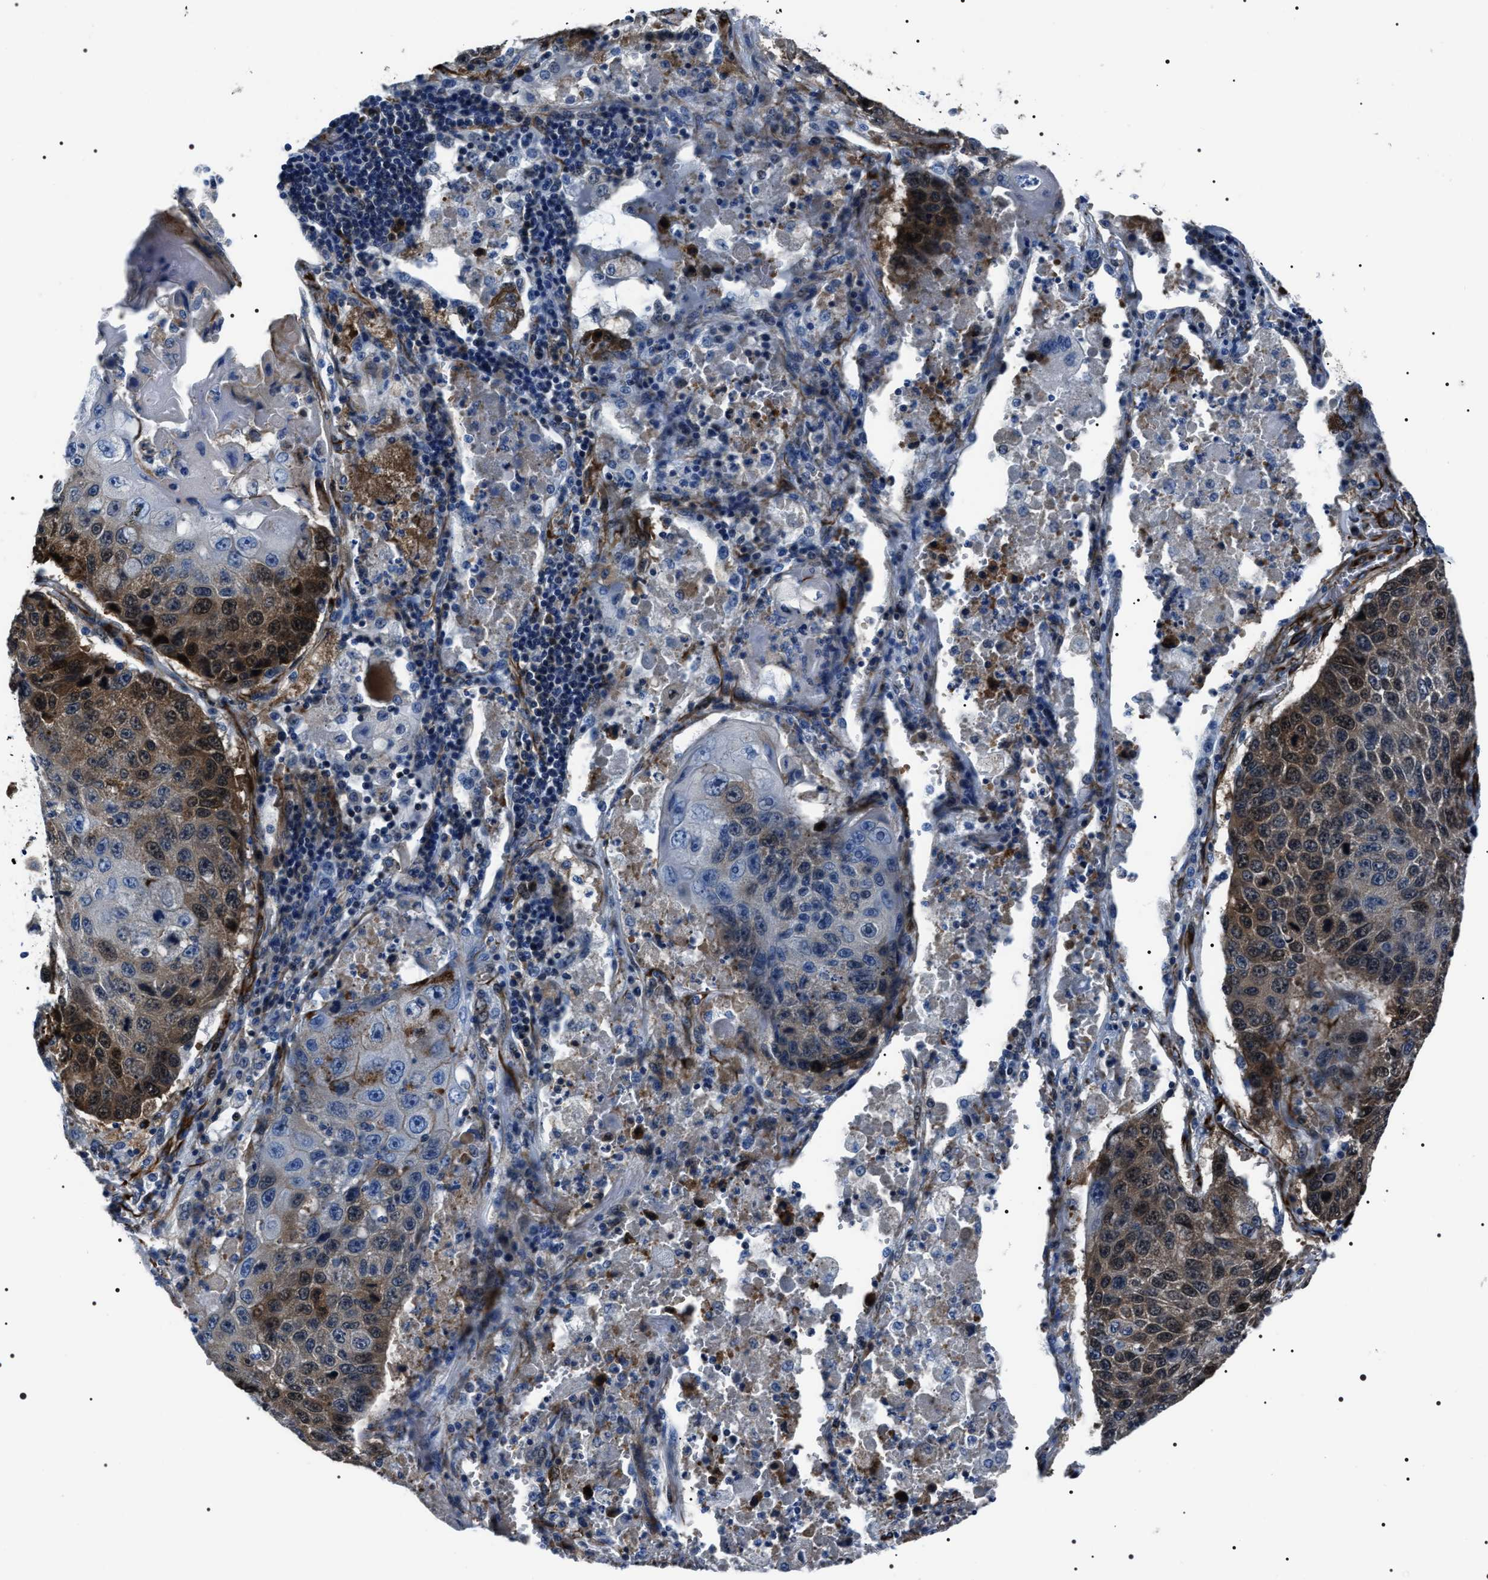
{"staining": {"intensity": "strong", "quantity": "25%-75%", "location": "cytoplasmic/membranous,nuclear"}, "tissue": "lung cancer", "cell_type": "Tumor cells", "image_type": "cancer", "snomed": [{"axis": "morphology", "description": "Squamous cell carcinoma, NOS"}, {"axis": "topography", "description": "Lung"}], "caption": "Immunohistochemistry histopathology image of lung cancer (squamous cell carcinoma) stained for a protein (brown), which exhibits high levels of strong cytoplasmic/membranous and nuclear staining in approximately 25%-75% of tumor cells.", "gene": "BAG2", "patient": {"sex": "male", "age": 61}}